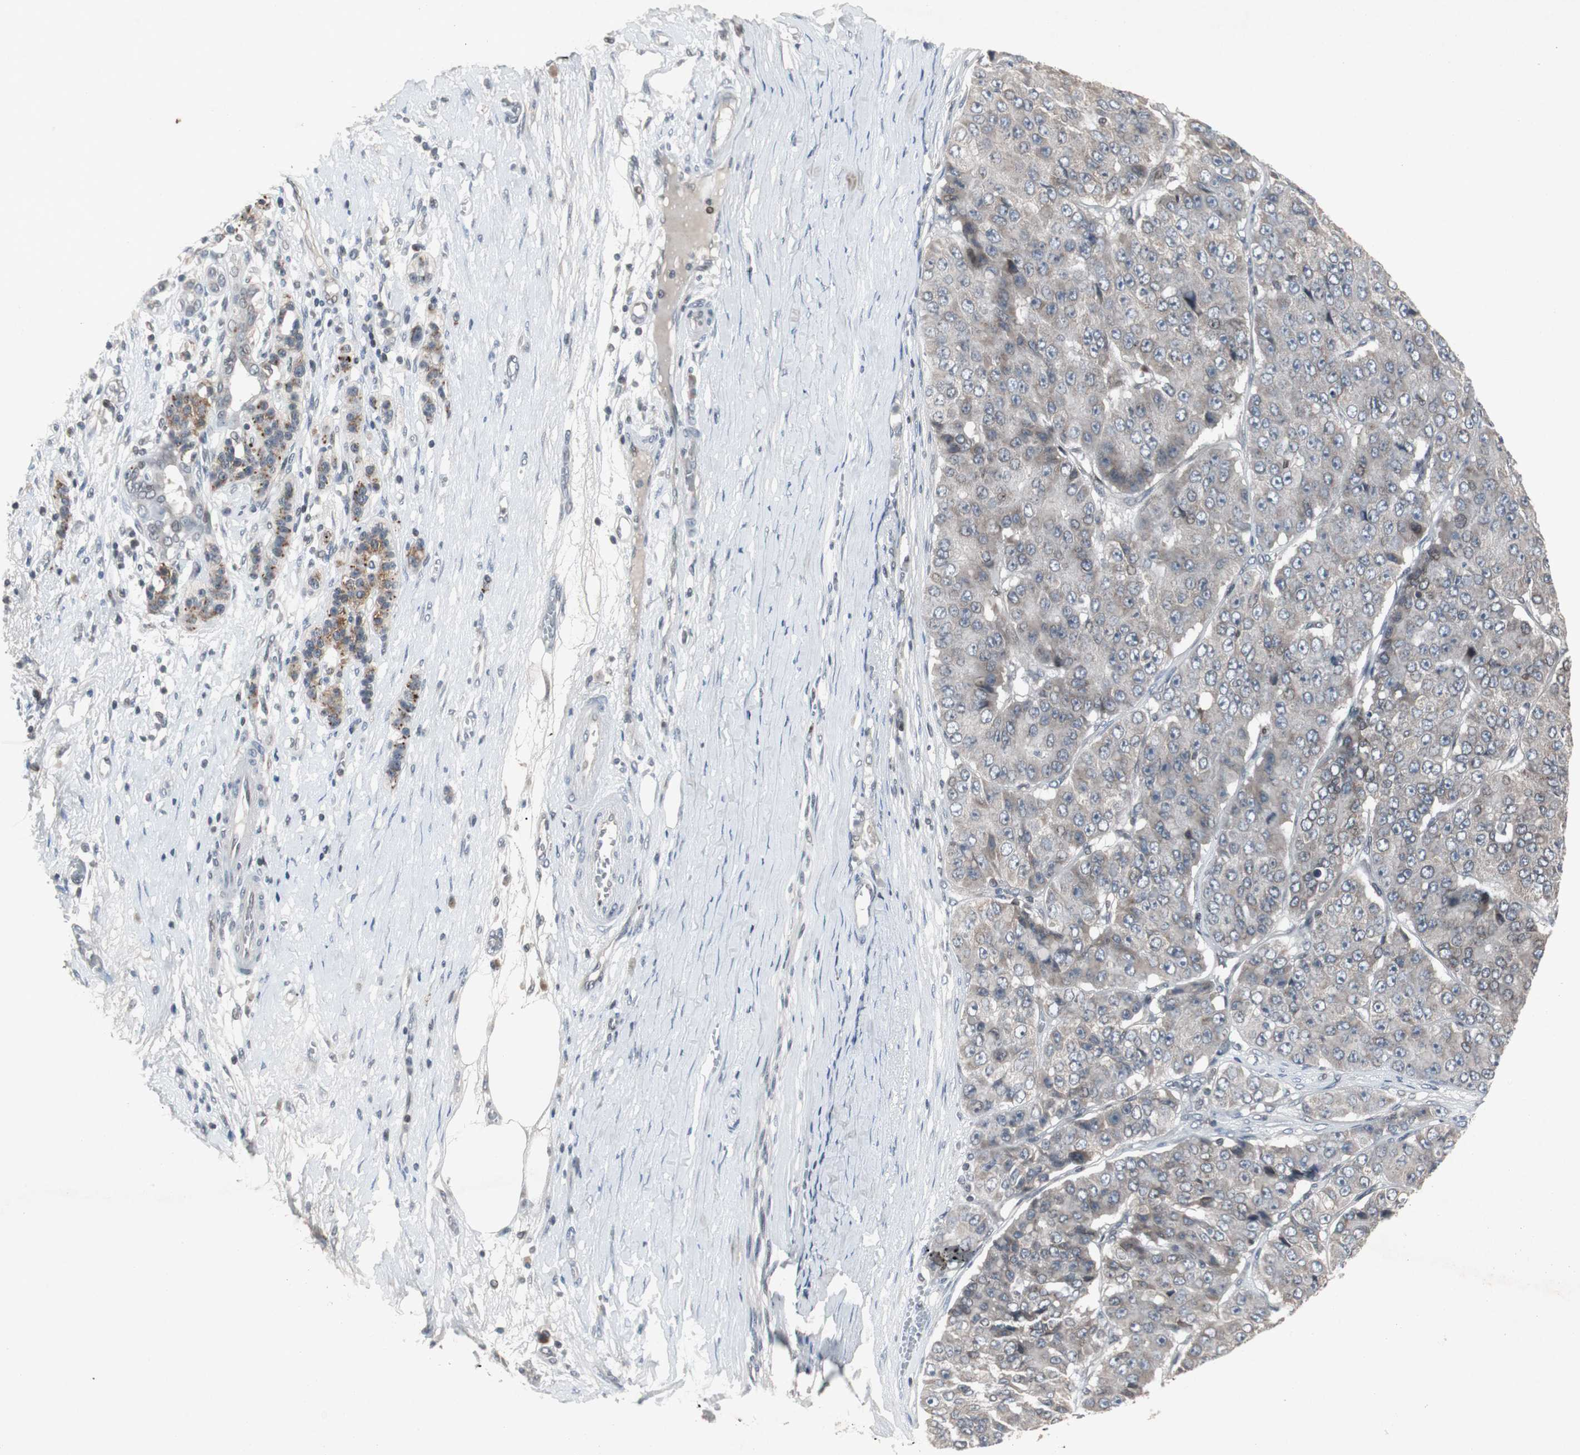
{"staining": {"intensity": "weak", "quantity": "25%-75%", "location": "cytoplasmic/membranous"}, "tissue": "pancreatic cancer", "cell_type": "Tumor cells", "image_type": "cancer", "snomed": [{"axis": "morphology", "description": "Adenocarcinoma, NOS"}, {"axis": "topography", "description": "Pancreas"}], "caption": "Pancreatic adenocarcinoma tissue exhibits weak cytoplasmic/membranous expression in about 25%-75% of tumor cells Nuclei are stained in blue.", "gene": "ZNF396", "patient": {"sex": "male", "age": 50}}